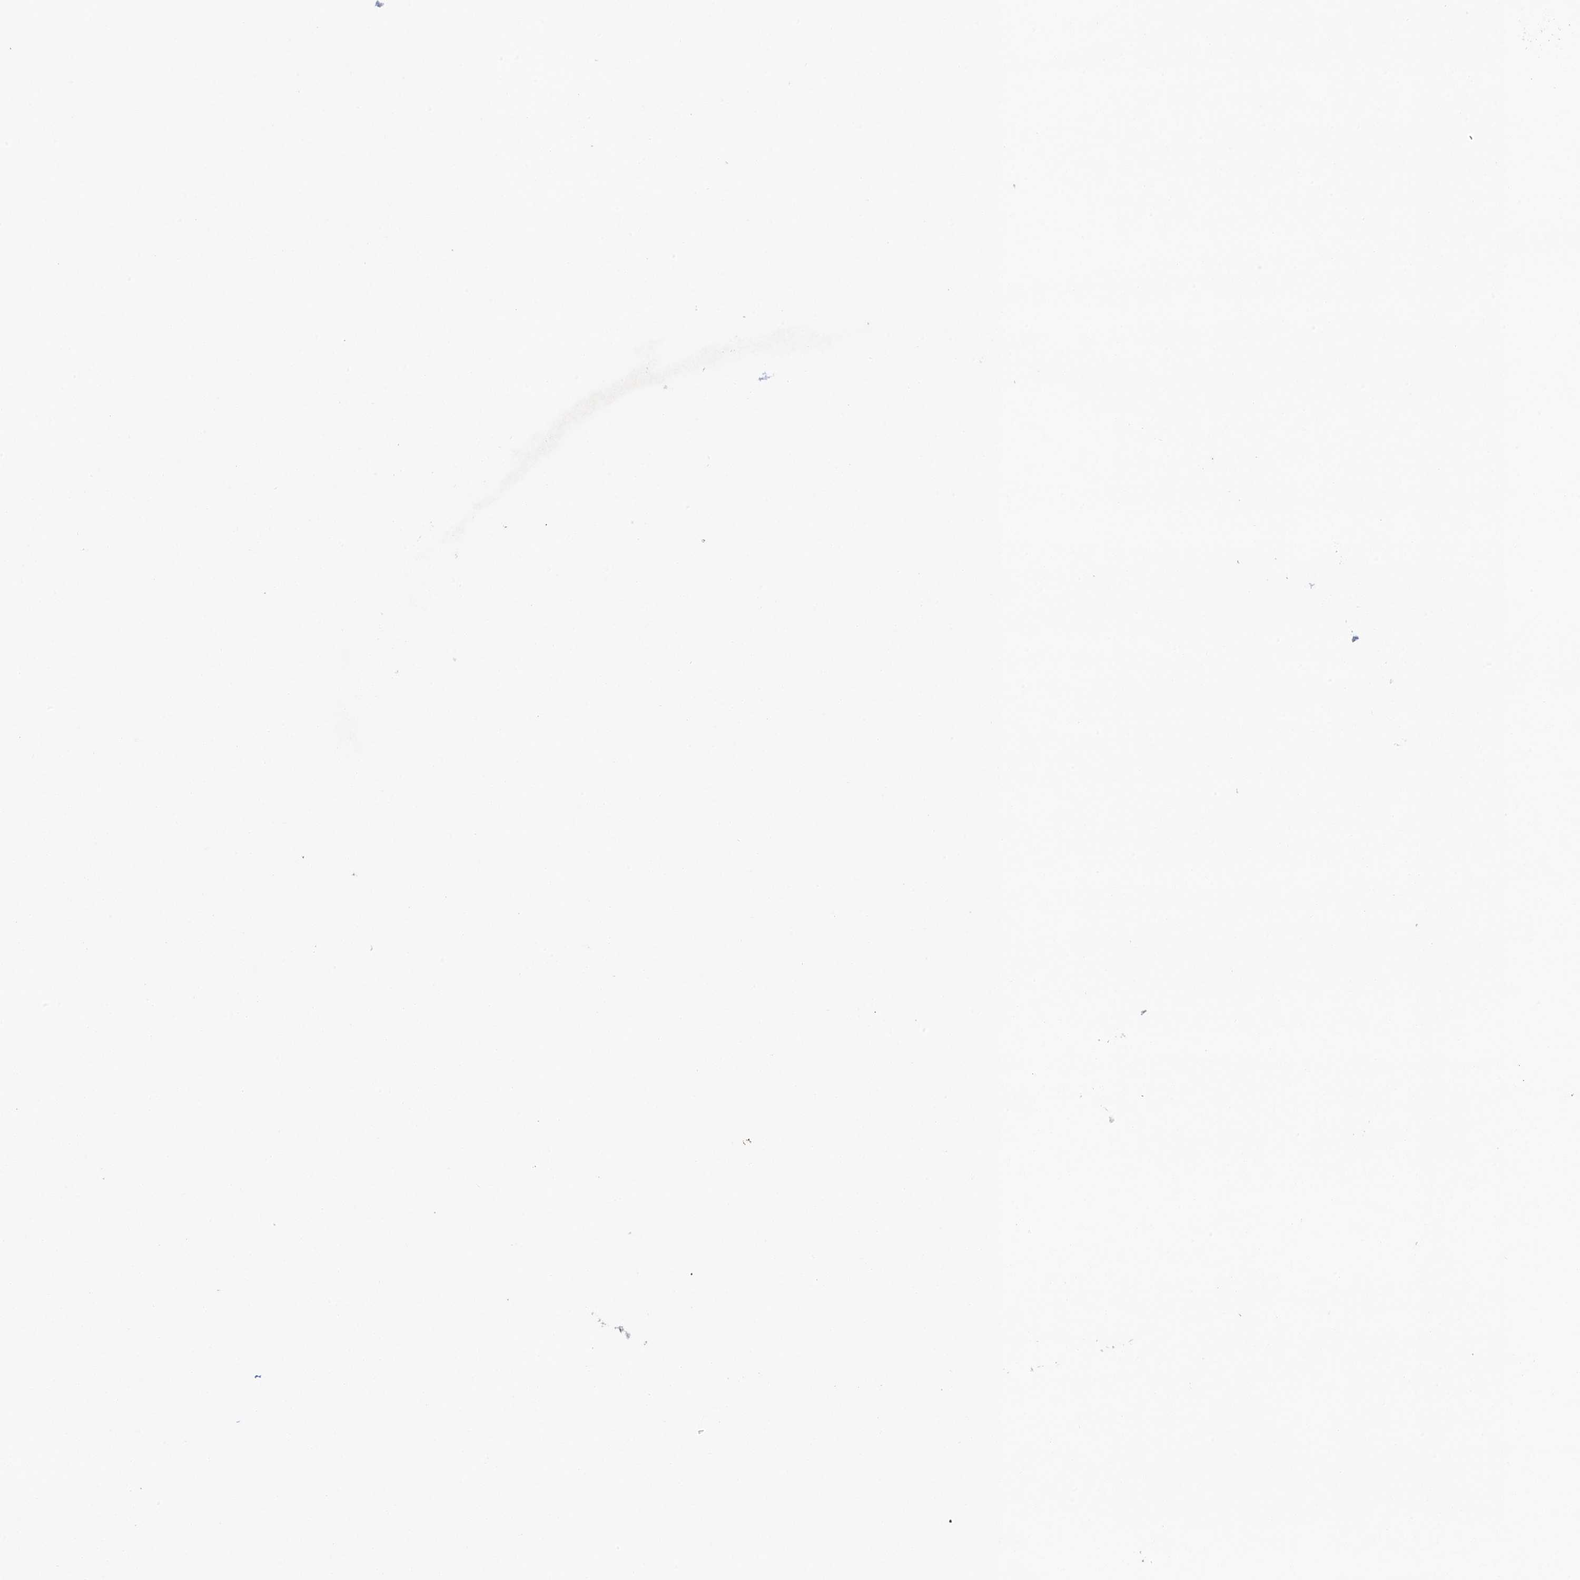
{"staining": {"intensity": "weak", "quantity": "25%-75%", "location": "cytoplasmic/membranous"}, "tissue": "prostate cancer", "cell_type": "Tumor cells", "image_type": "cancer", "snomed": [{"axis": "morphology", "description": "Adenocarcinoma, High grade"}, {"axis": "topography", "description": "Prostate"}], "caption": "Prostate adenocarcinoma (high-grade) stained for a protein (brown) demonstrates weak cytoplasmic/membranous positive staining in approximately 25%-75% of tumor cells.", "gene": "CTU2", "patient": {"sex": "male", "age": 70}}